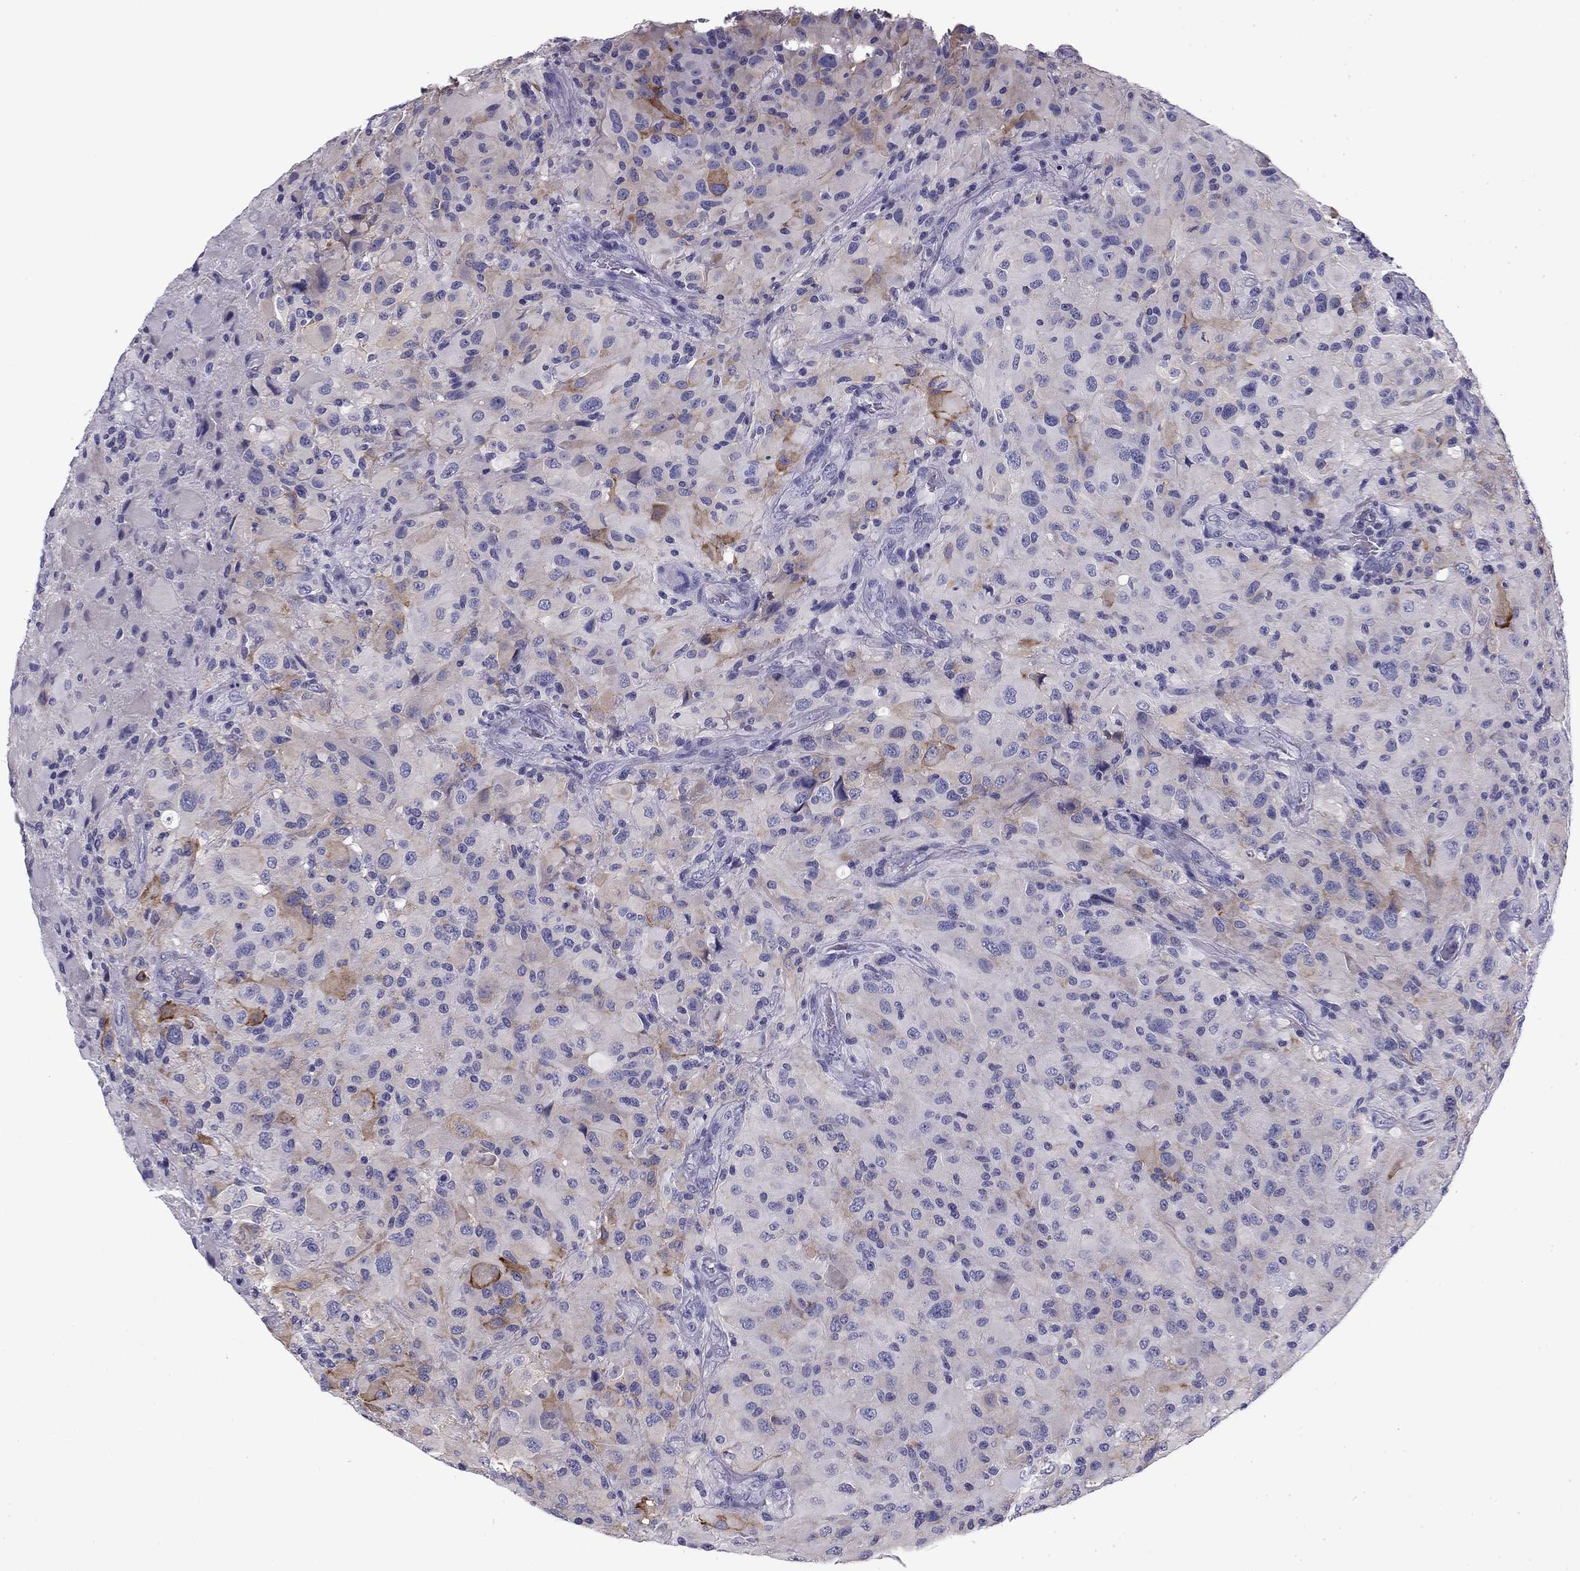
{"staining": {"intensity": "moderate", "quantity": "<25%", "location": "cytoplasmic/membranous"}, "tissue": "glioma", "cell_type": "Tumor cells", "image_type": "cancer", "snomed": [{"axis": "morphology", "description": "Glioma, malignant, High grade"}, {"axis": "topography", "description": "Cerebral cortex"}], "caption": "Immunohistochemistry (IHC) (DAB) staining of human glioma demonstrates moderate cytoplasmic/membranous protein staining in about <25% of tumor cells.", "gene": "FLNC", "patient": {"sex": "male", "age": 35}}